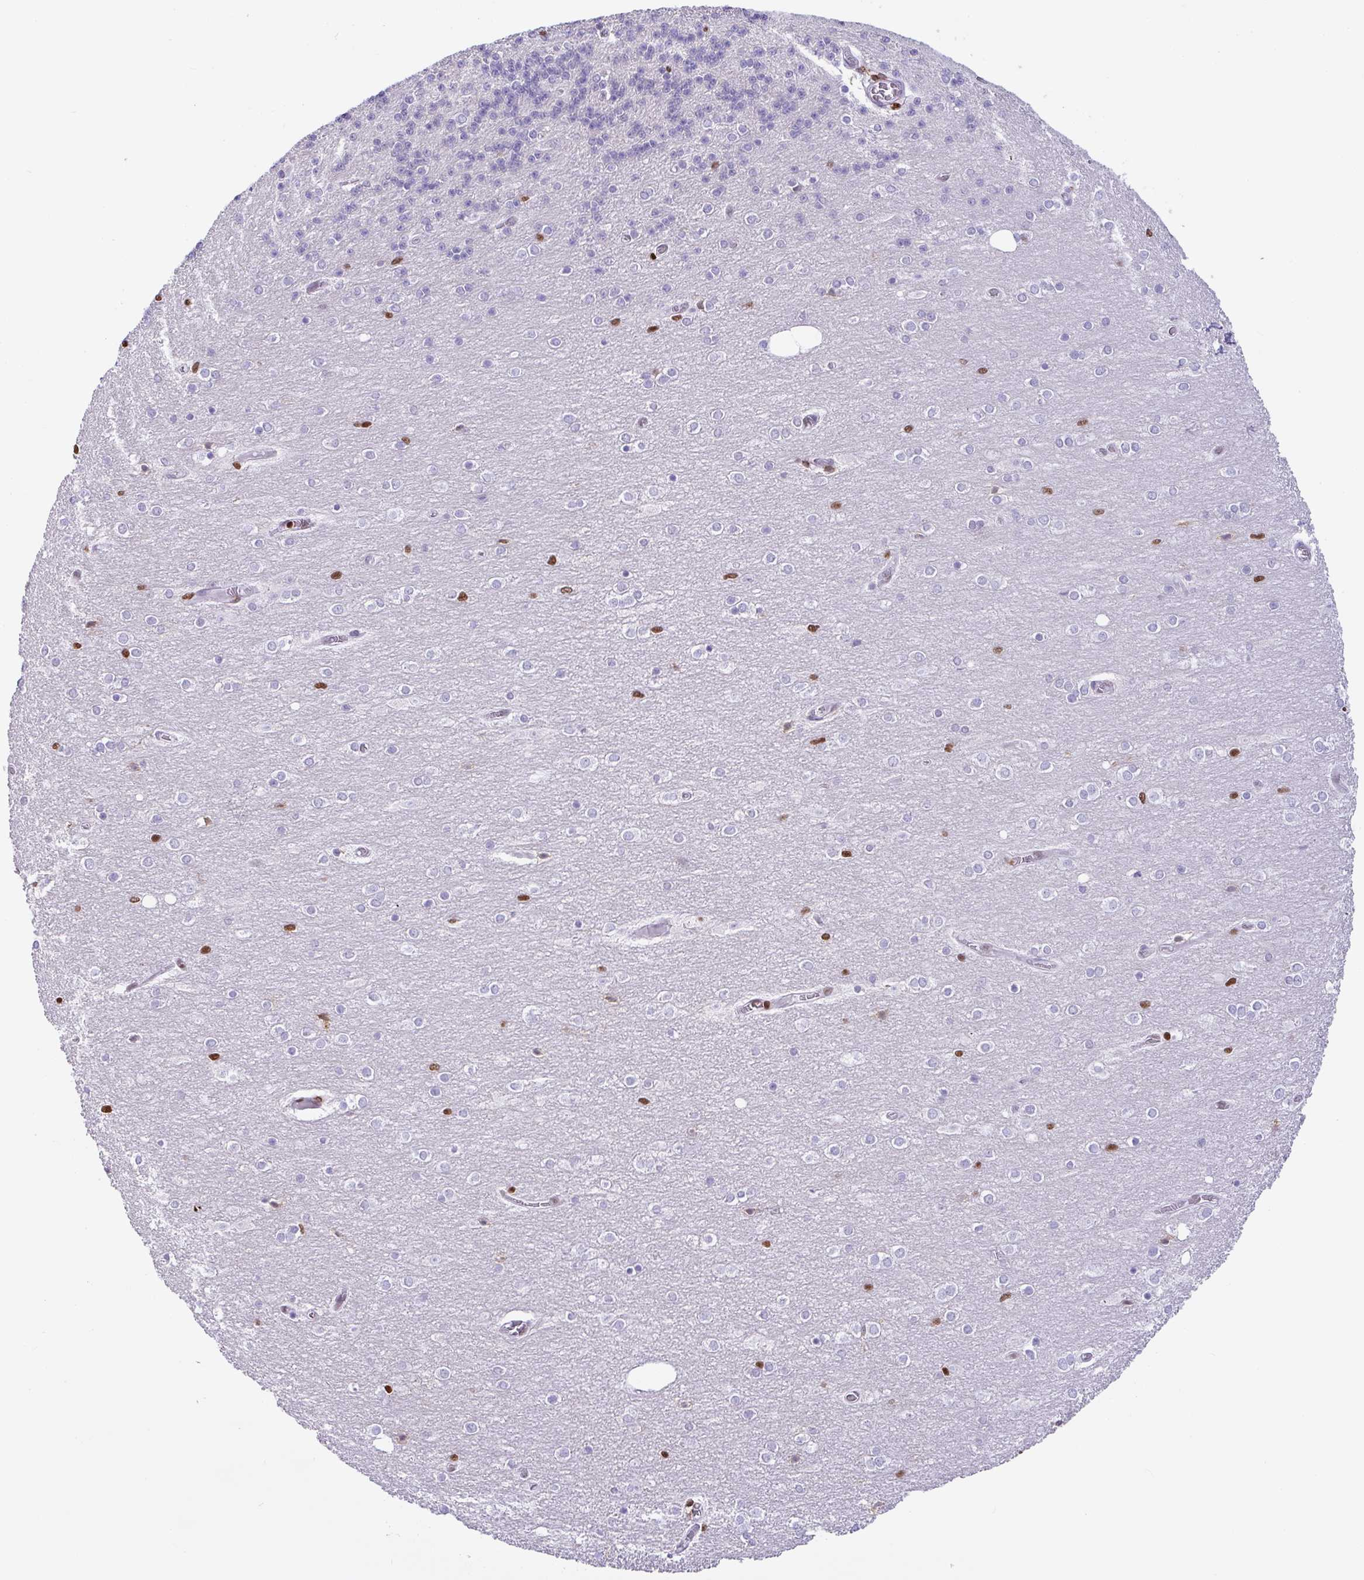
{"staining": {"intensity": "negative", "quantity": "none", "location": "none"}, "tissue": "cerebellum", "cell_type": "Cells in granular layer", "image_type": "normal", "snomed": [{"axis": "morphology", "description": "Normal tissue, NOS"}, {"axis": "topography", "description": "Cerebellum"}], "caption": "Photomicrograph shows no protein staining in cells in granular layer of unremarkable cerebellum.", "gene": "BTBD10", "patient": {"sex": "female", "age": 54}}